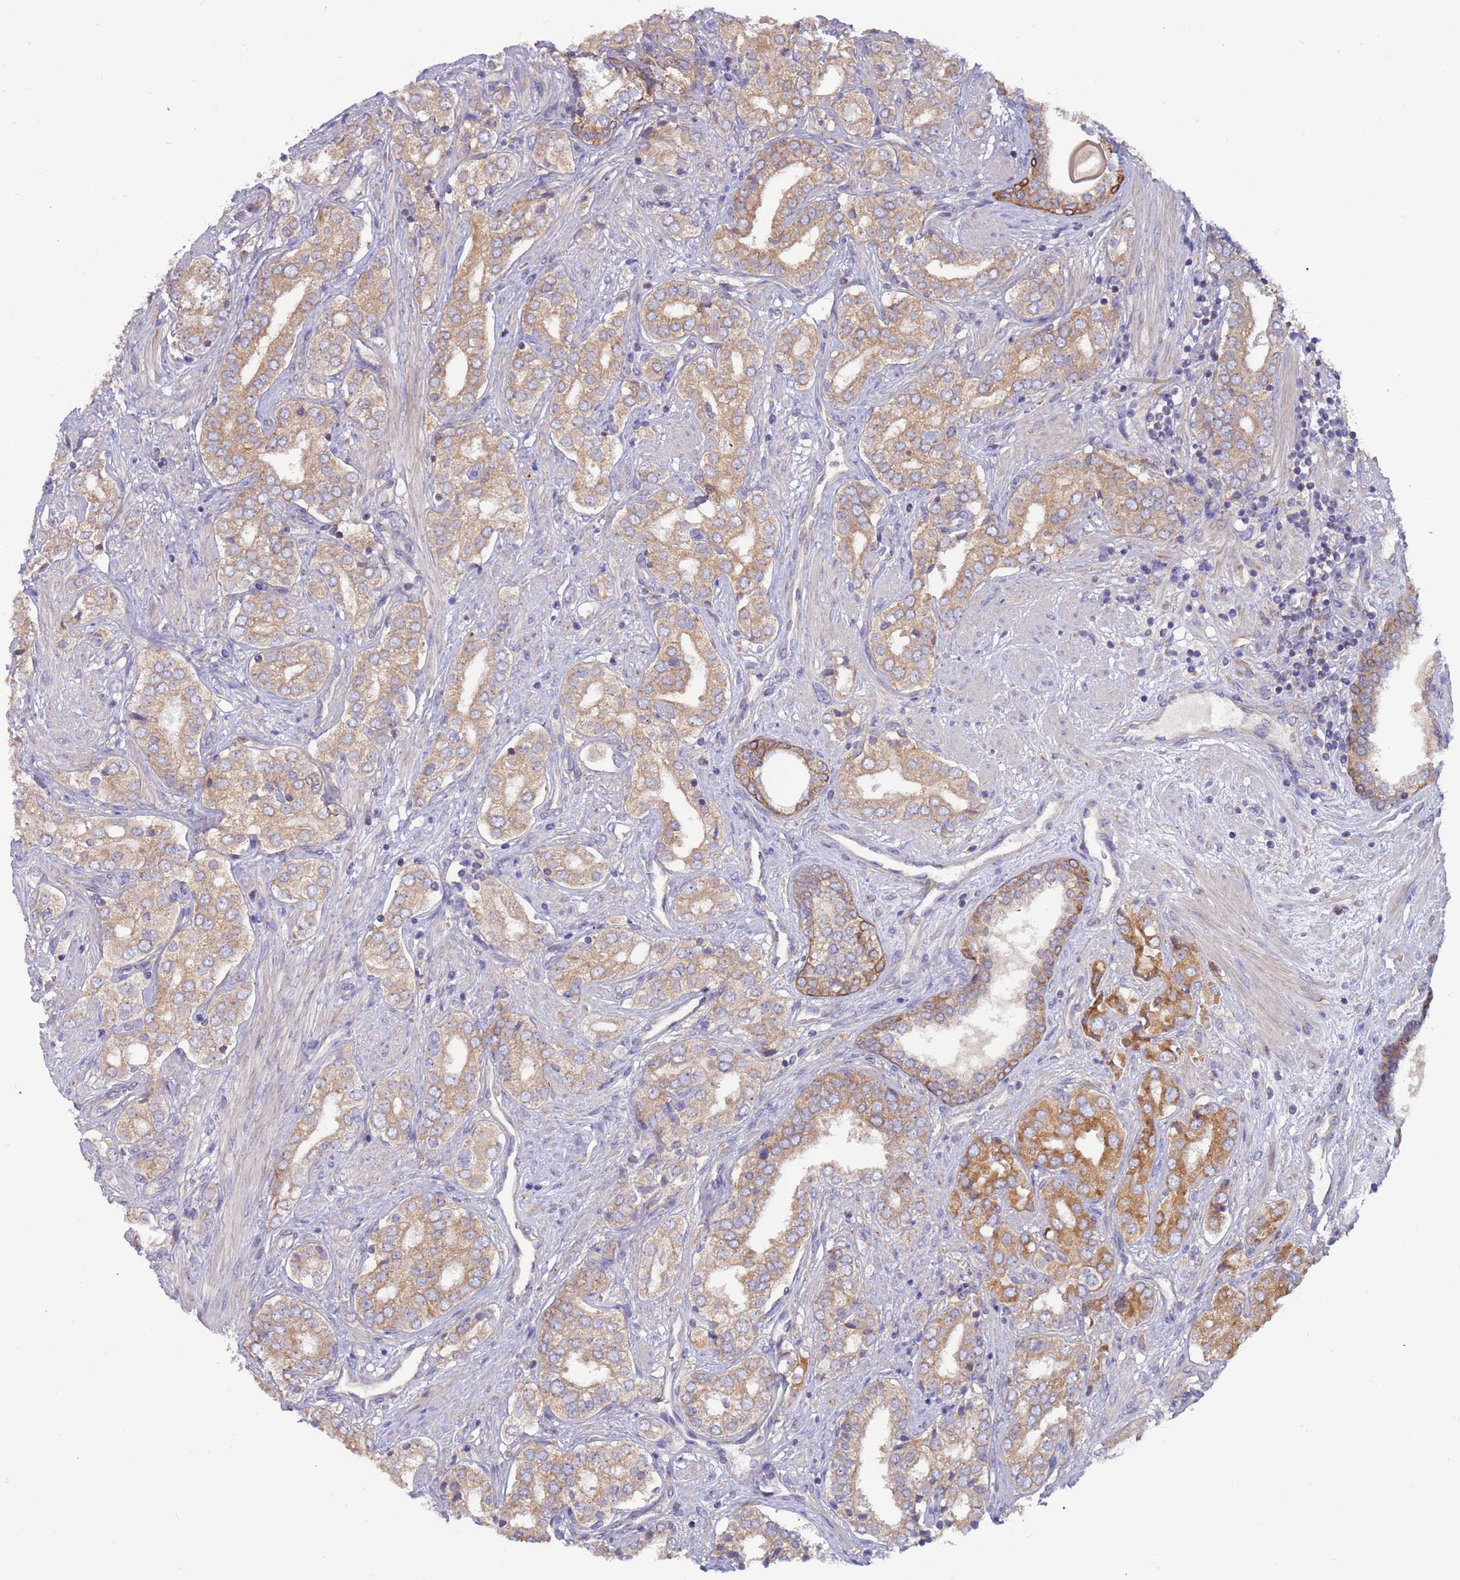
{"staining": {"intensity": "moderate", "quantity": "25%-75%", "location": "cytoplasmic/membranous"}, "tissue": "prostate cancer", "cell_type": "Tumor cells", "image_type": "cancer", "snomed": [{"axis": "morphology", "description": "Adenocarcinoma, High grade"}, {"axis": "topography", "description": "Prostate"}], "caption": "The photomicrograph displays a brown stain indicating the presence of a protein in the cytoplasmic/membranous of tumor cells in prostate high-grade adenocarcinoma.", "gene": "UQCRQ", "patient": {"sex": "male", "age": 71}}